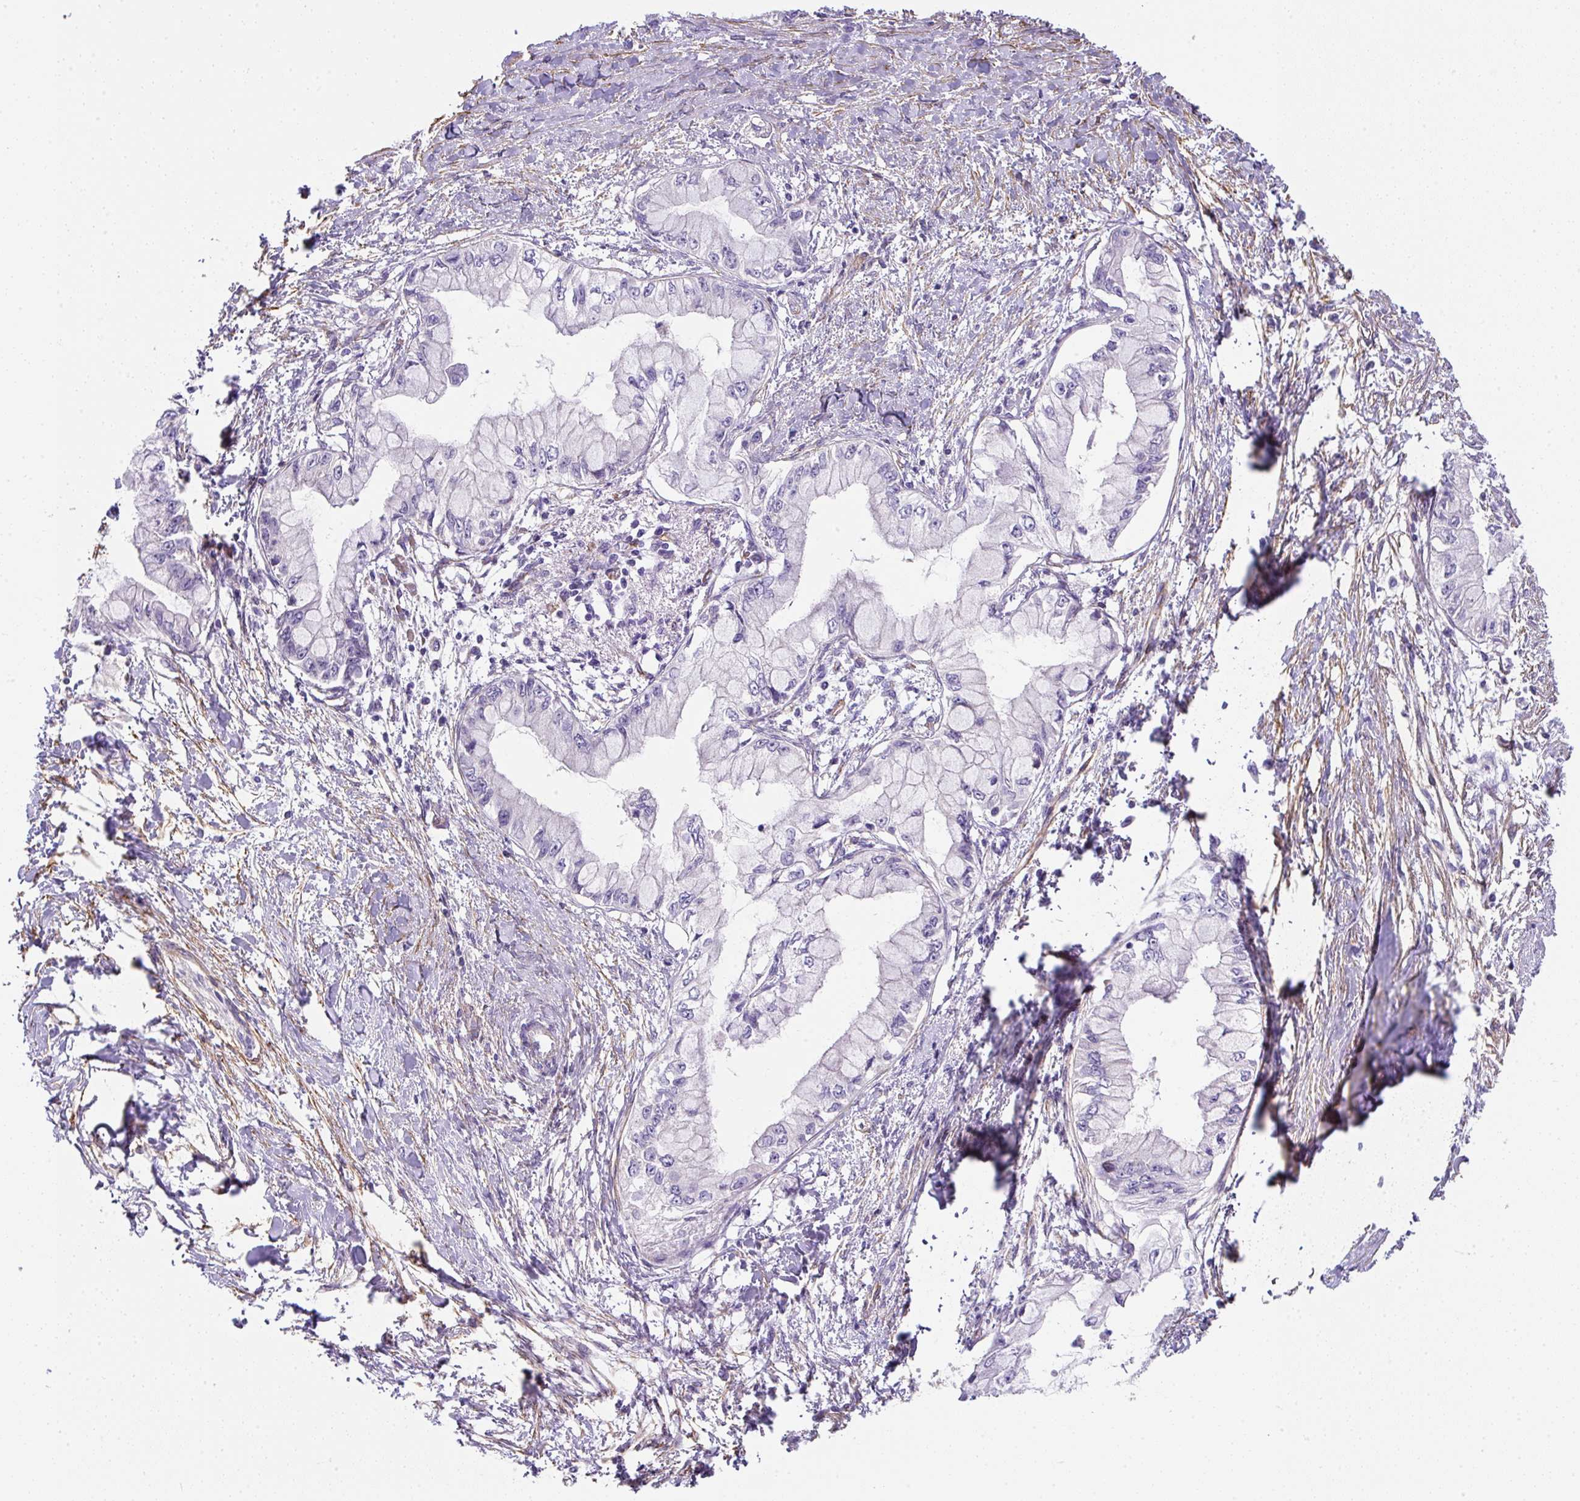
{"staining": {"intensity": "negative", "quantity": "none", "location": "none"}, "tissue": "pancreatic cancer", "cell_type": "Tumor cells", "image_type": "cancer", "snomed": [{"axis": "morphology", "description": "Adenocarcinoma, NOS"}, {"axis": "topography", "description": "Pancreas"}], "caption": "Tumor cells are negative for brown protein staining in adenocarcinoma (pancreatic).", "gene": "ANKUB1", "patient": {"sex": "male", "age": 48}}